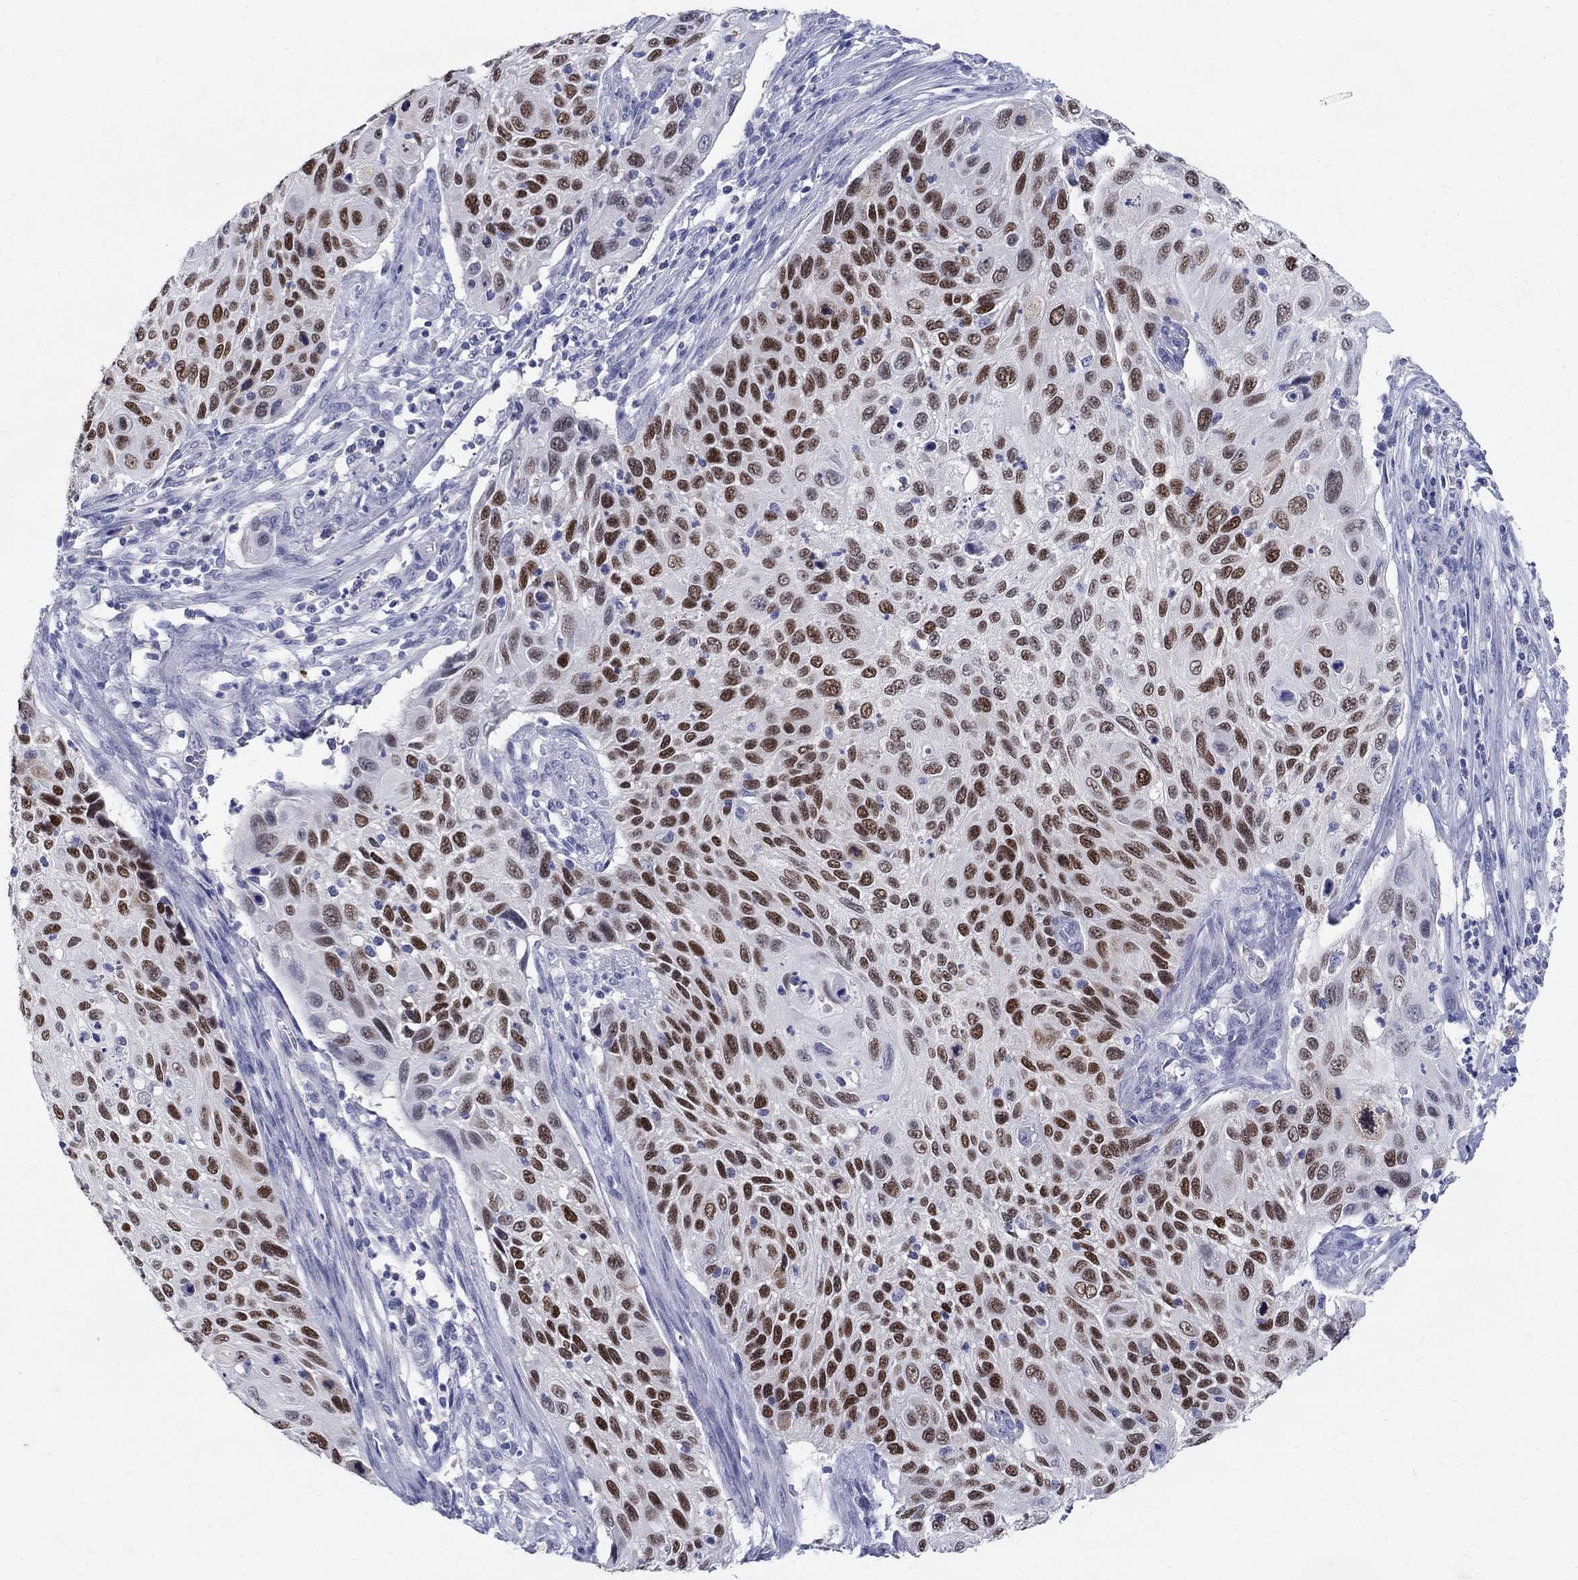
{"staining": {"intensity": "strong", "quantity": "25%-75%", "location": "nuclear"}, "tissue": "cervical cancer", "cell_type": "Tumor cells", "image_type": "cancer", "snomed": [{"axis": "morphology", "description": "Squamous cell carcinoma, NOS"}, {"axis": "topography", "description": "Cervix"}], "caption": "Immunohistochemical staining of human cervical cancer exhibits strong nuclear protein positivity in about 25%-75% of tumor cells. (DAB (3,3'-diaminobenzidine) IHC with brightfield microscopy, high magnification).", "gene": "SOX2", "patient": {"sex": "female", "age": 70}}